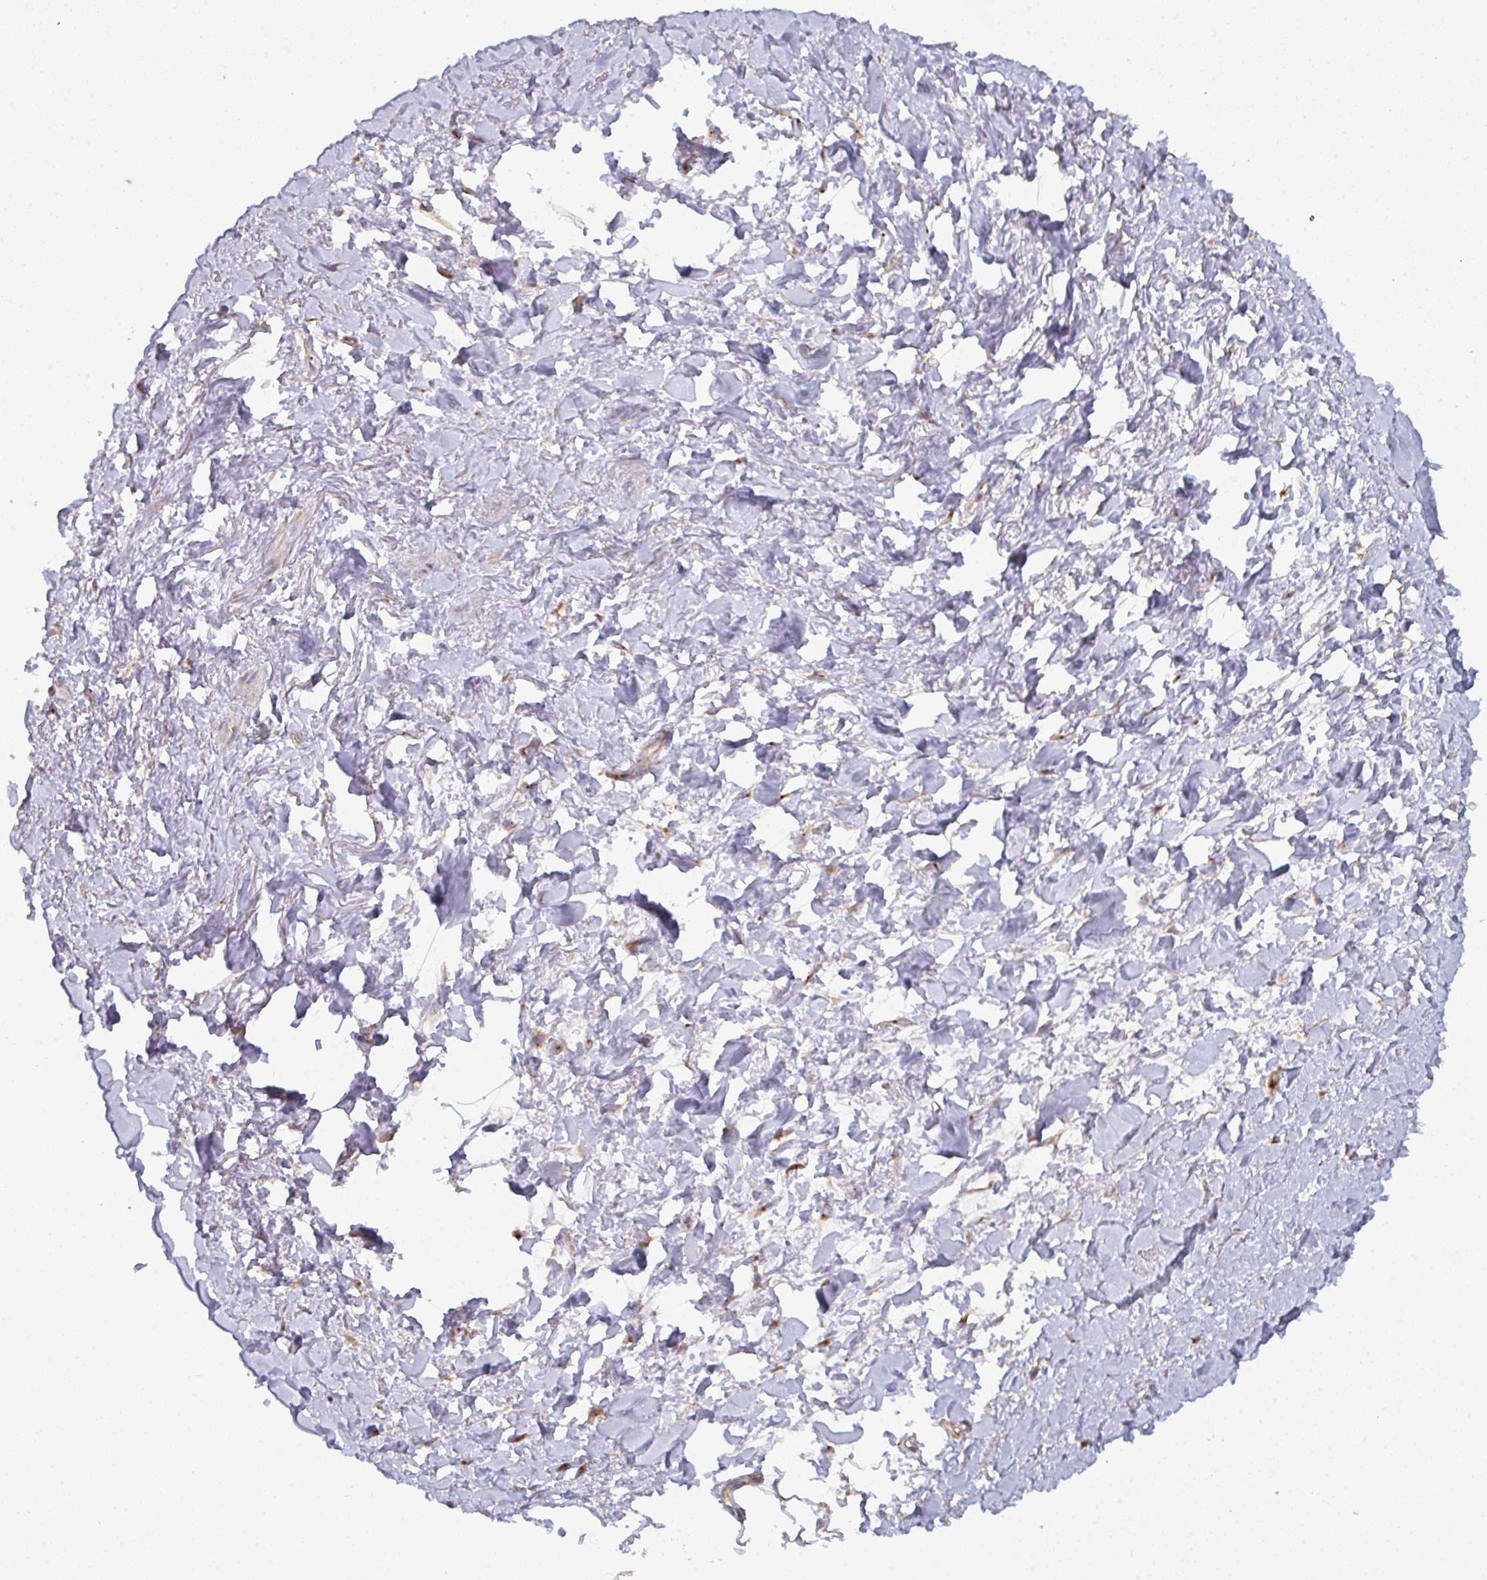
{"staining": {"intensity": "moderate", "quantity": ">75%", "location": "cytoplasmic/membranous"}, "tissue": "soft tissue", "cell_type": "Fibroblasts", "image_type": "normal", "snomed": [{"axis": "morphology", "description": "Normal tissue, NOS"}, {"axis": "topography", "description": "Vagina"}, {"axis": "topography", "description": "Peripheral nerve tissue"}], "caption": "Immunohistochemistry of benign human soft tissue reveals medium levels of moderate cytoplasmic/membranous expression in approximately >75% of fibroblasts.", "gene": "DYNC1I2", "patient": {"sex": "female", "age": 71}}